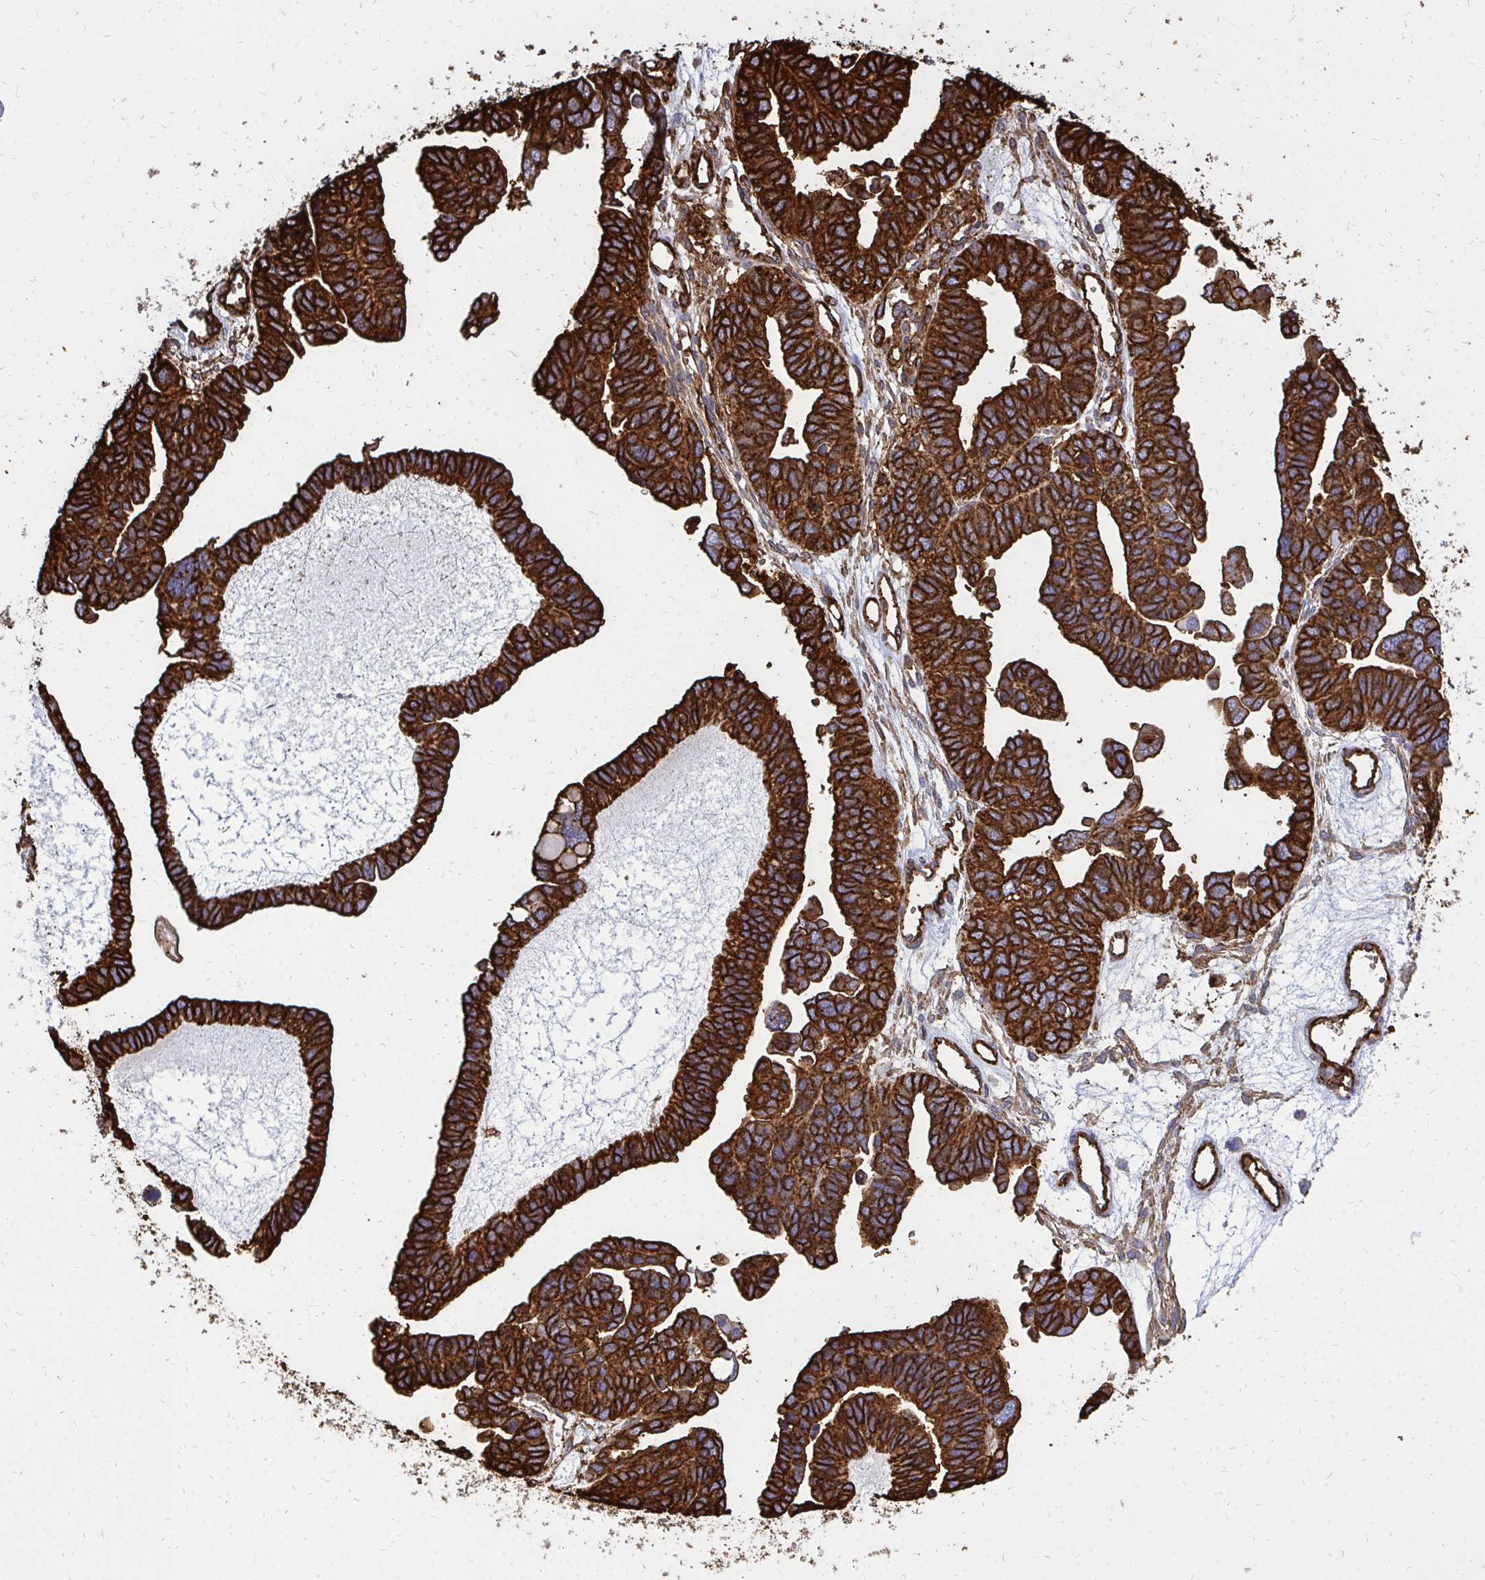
{"staining": {"intensity": "strong", "quantity": ">75%", "location": "cytoplasmic/membranous"}, "tissue": "ovarian cancer", "cell_type": "Tumor cells", "image_type": "cancer", "snomed": [{"axis": "morphology", "description": "Cystadenocarcinoma, serous, NOS"}, {"axis": "topography", "description": "Ovary"}], "caption": "A photomicrograph showing strong cytoplasmic/membranous expression in approximately >75% of tumor cells in ovarian serous cystadenocarcinoma, as visualized by brown immunohistochemical staining.", "gene": "MARCKSL1", "patient": {"sex": "female", "age": 51}}